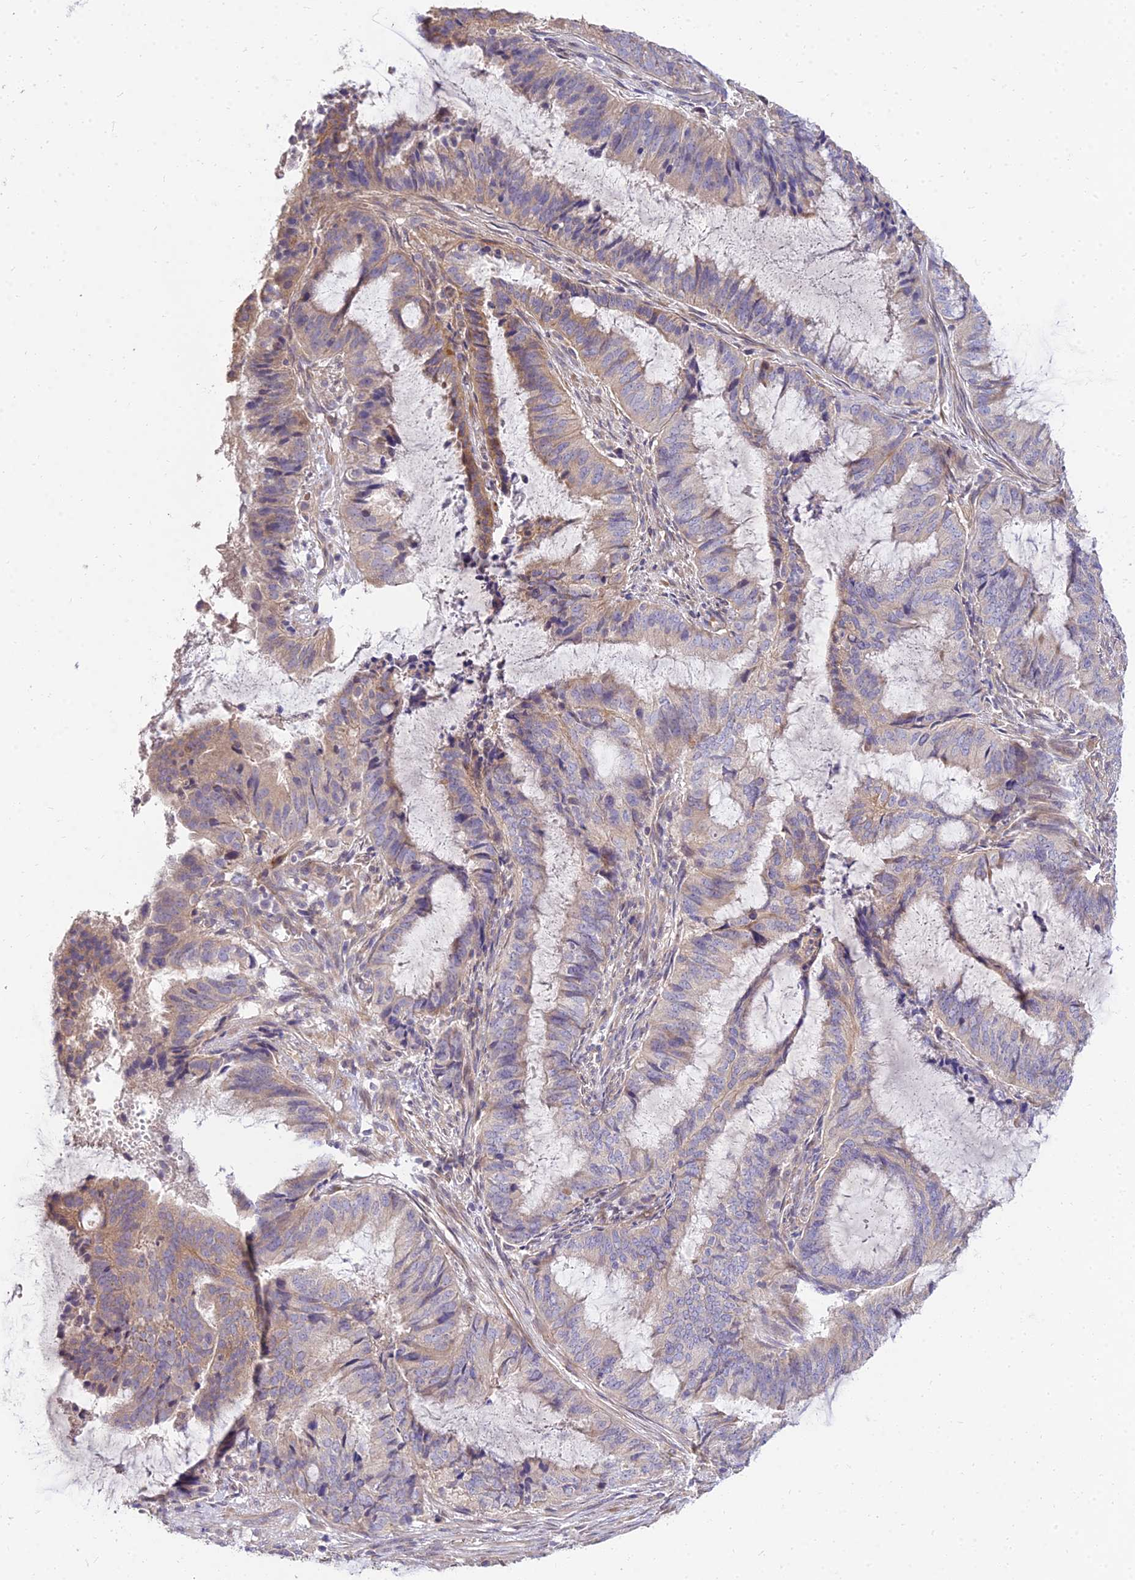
{"staining": {"intensity": "weak", "quantity": "25%-75%", "location": "cytoplasmic/membranous"}, "tissue": "endometrial cancer", "cell_type": "Tumor cells", "image_type": "cancer", "snomed": [{"axis": "morphology", "description": "Adenocarcinoma, NOS"}, {"axis": "topography", "description": "Endometrium"}], "caption": "Brown immunohistochemical staining in endometrial cancer reveals weak cytoplasmic/membranous expression in approximately 25%-75% of tumor cells. (DAB (3,3'-diaminobenzidine) = brown stain, brightfield microscopy at high magnification).", "gene": "ARL8B", "patient": {"sex": "female", "age": 51}}